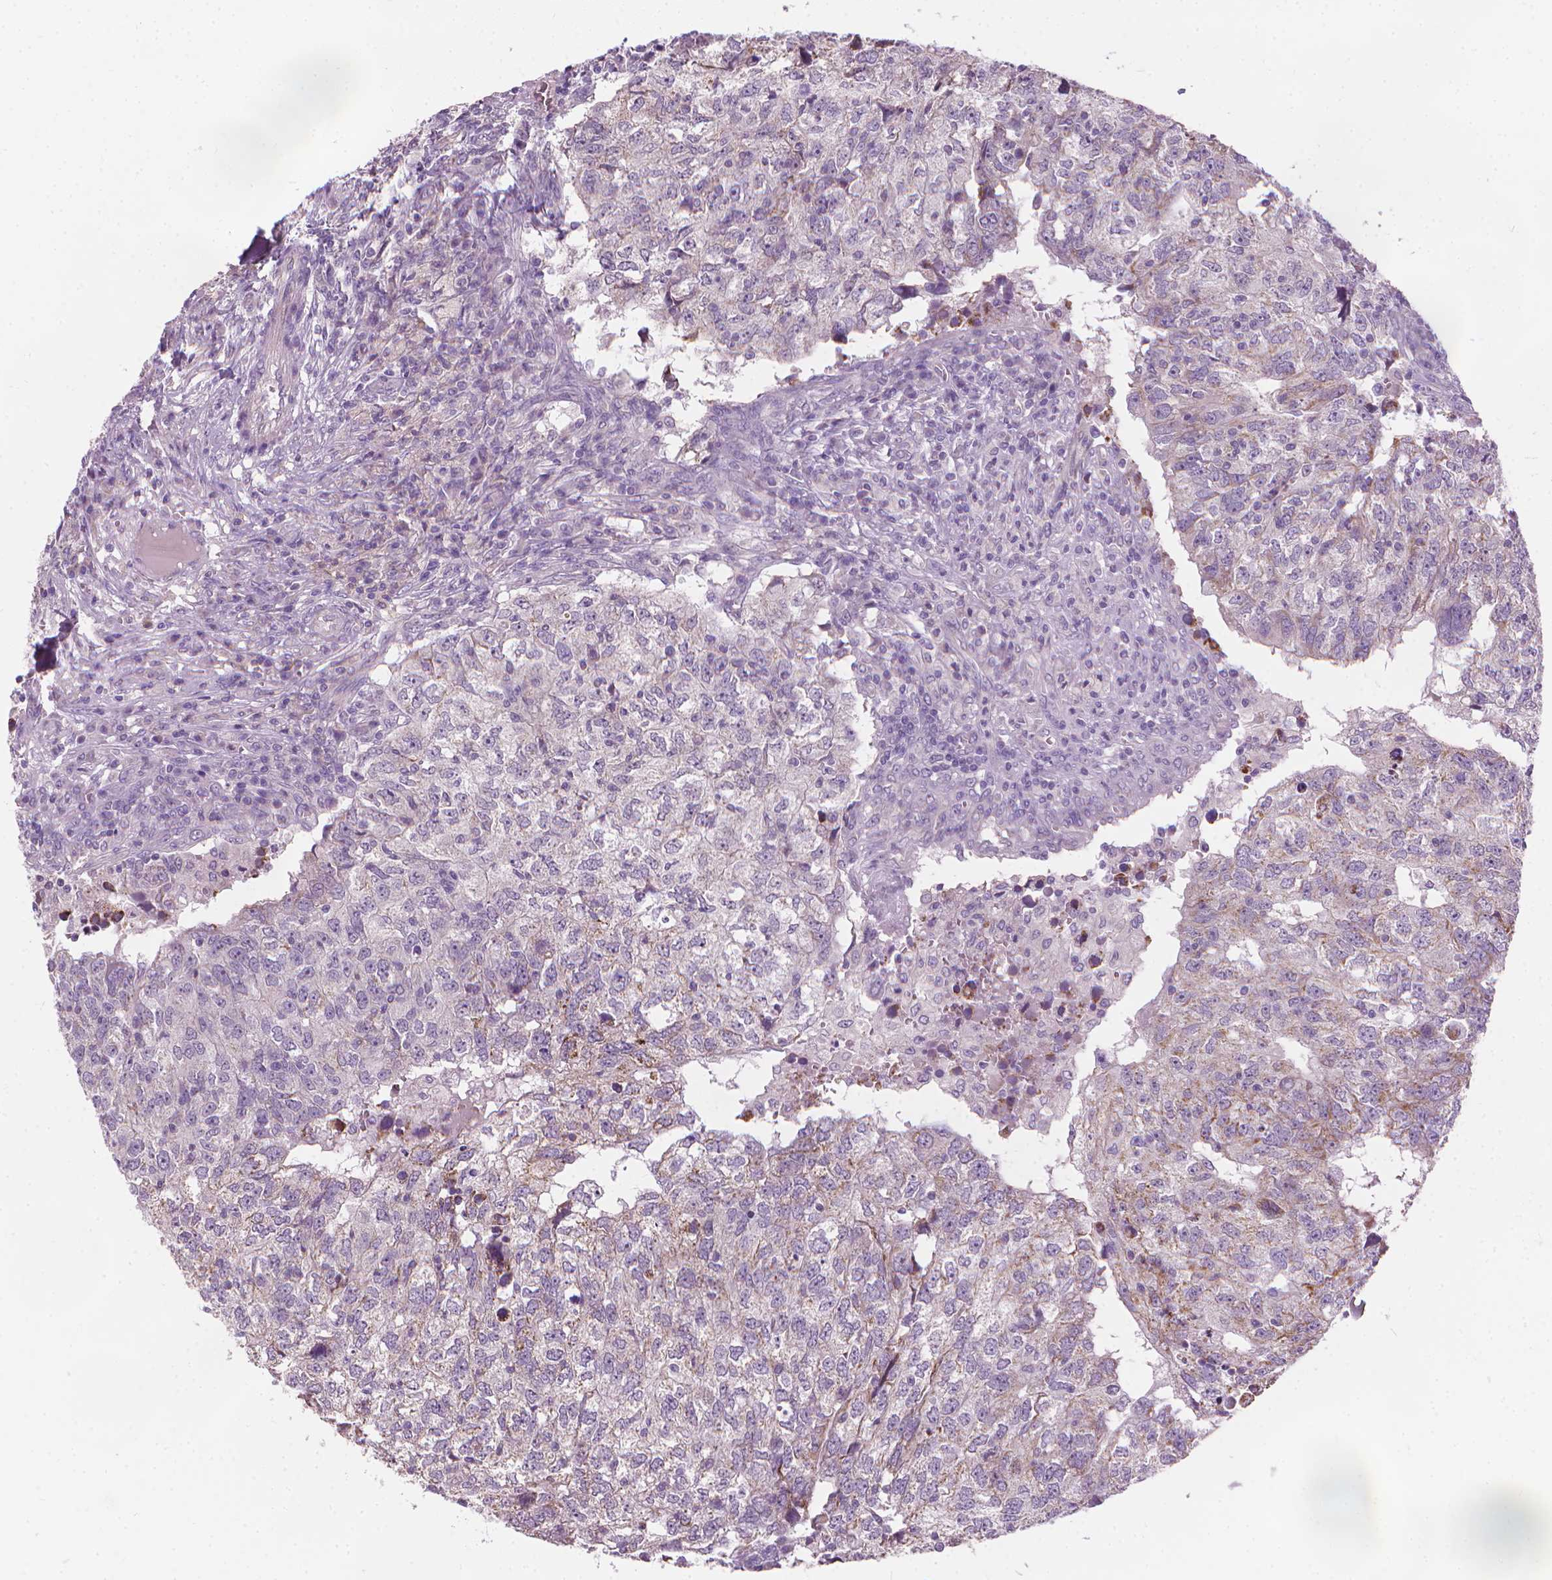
{"staining": {"intensity": "weak", "quantity": "<25%", "location": "cytoplasmic/membranous"}, "tissue": "breast cancer", "cell_type": "Tumor cells", "image_type": "cancer", "snomed": [{"axis": "morphology", "description": "Duct carcinoma"}, {"axis": "topography", "description": "Breast"}], "caption": "Immunohistochemistry (IHC) of human breast cancer shows no staining in tumor cells. Brightfield microscopy of immunohistochemistry (IHC) stained with DAB (3,3'-diaminobenzidine) (brown) and hematoxylin (blue), captured at high magnification.", "gene": "CFAP126", "patient": {"sex": "female", "age": 30}}